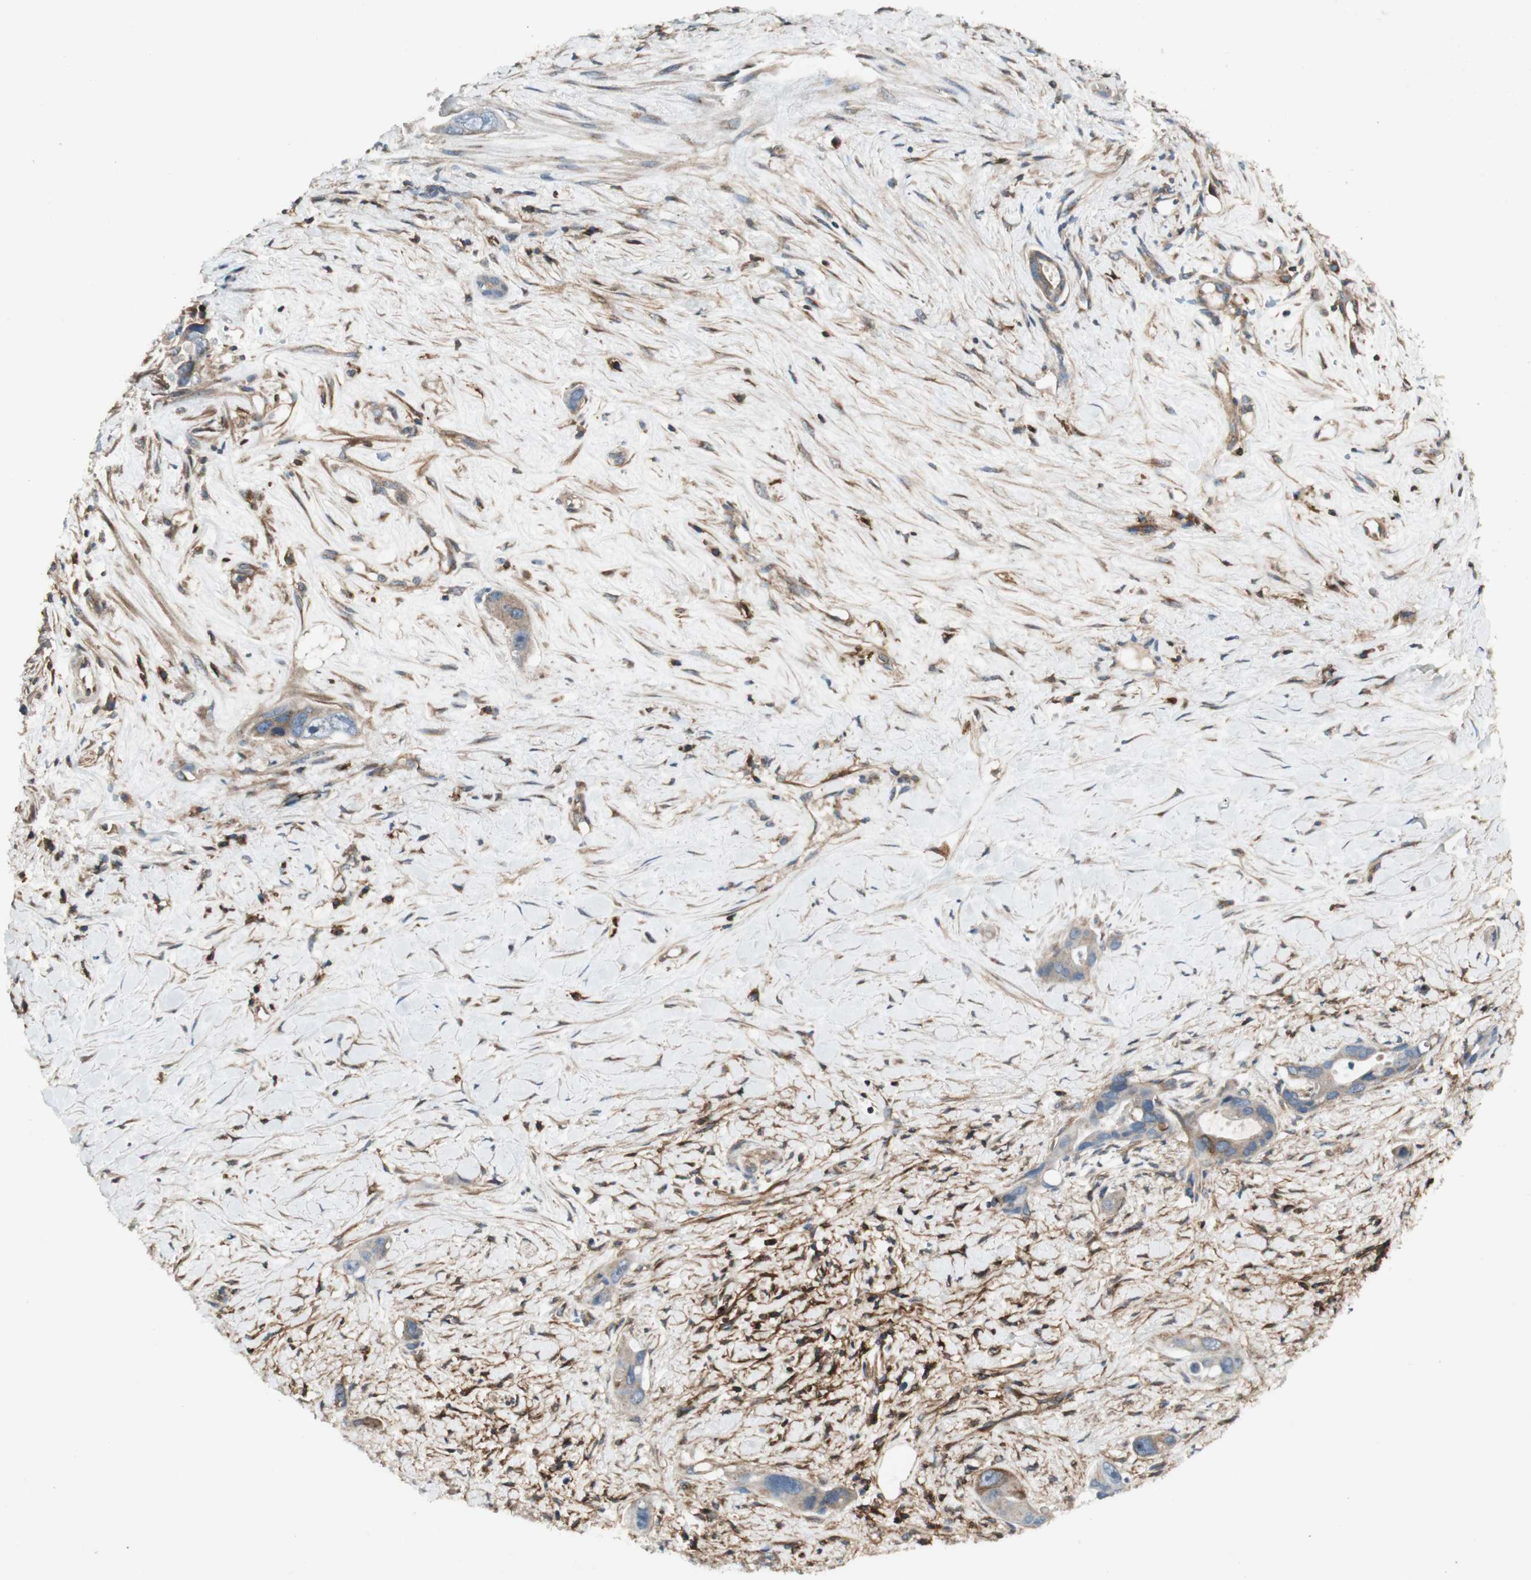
{"staining": {"intensity": "weak", "quantity": ">75%", "location": "cytoplasmic/membranous"}, "tissue": "liver cancer", "cell_type": "Tumor cells", "image_type": "cancer", "snomed": [{"axis": "morphology", "description": "Cholangiocarcinoma"}, {"axis": "topography", "description": "Liver"}], "caption": "Protein staining by IHC reveals weak cytoplasmic/membranous expression in about >75% of tumor cells in liver cancer. The staining was performed using DAB (3,3'-diaminobenzidine) to visualize the protein expression in brown, while the nuclei were stained in blue with hematoxylin (Magnification: 20x).", "gene": "BTN3A3", "patient": {"sex": "female", "age": 65}}